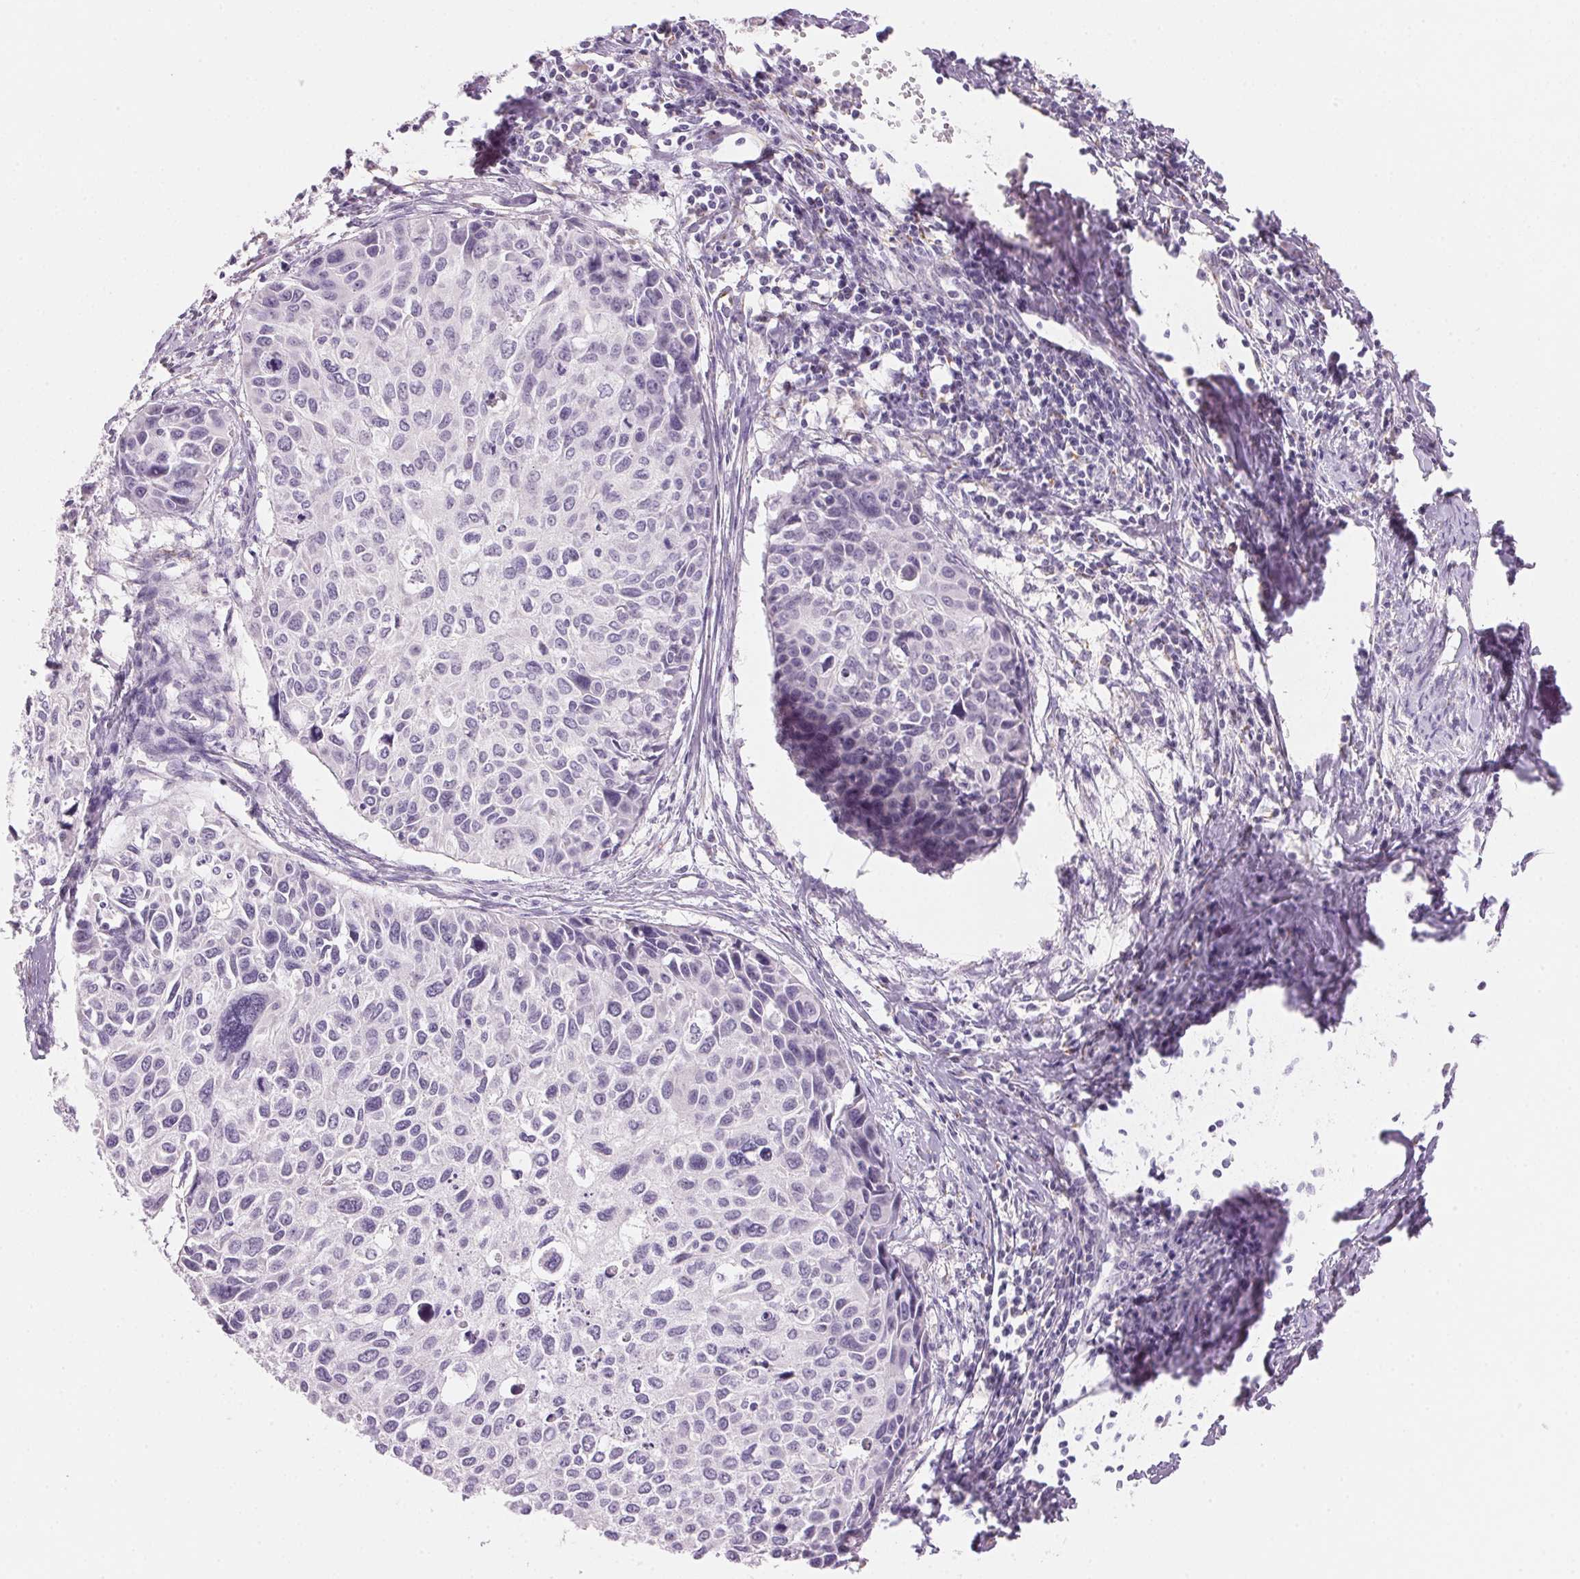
{"staining": {"intensity": "negative", "quantity": "none", "location": "none"}, "tissue": "cervical cancer", "cell_type": "Tumor cells", "image_type": "cancer", "snomed": [{"axis": "morphology", "description": "Squamous cell carcinoma, NOS"}, {"axis": "topography", "description": "Cervix"}], "caption": "High magnification brightfield microscopy of cervical squamous cell carcinoma stained with DAB (brown) and counterstained with hematoxylin (blue): tumor cells show no significant positivity.", "gene": "CYP11B1", "patient": {"sex": "female", "age": 50}}